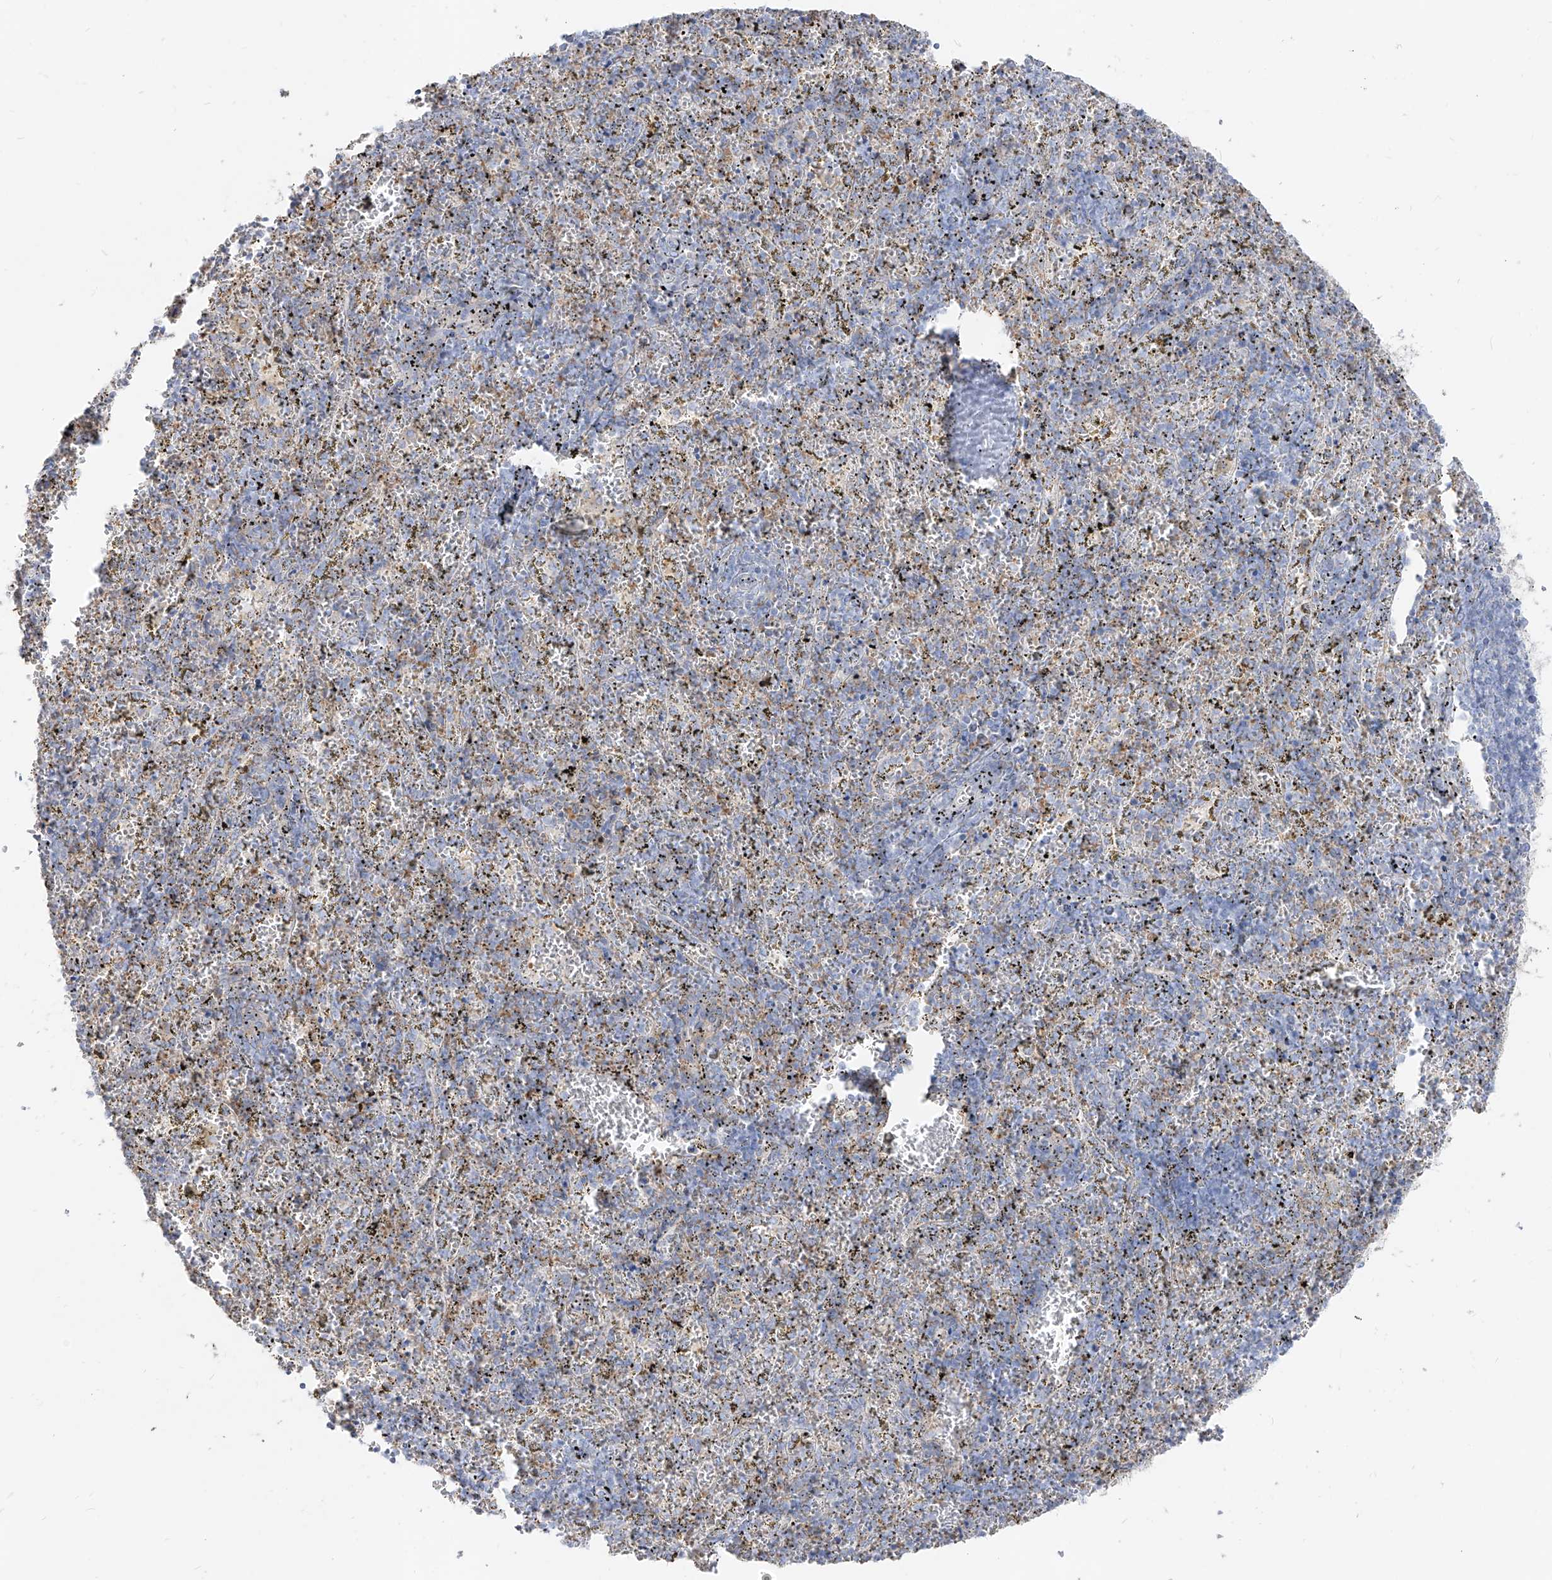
{"staining": {"intensity": "negative", "quantity": "none", "location": "none"}, "tissue": "spleen", "cell_type": "Cells in red pulp", "image_type": "normal", "snomed": [{"axis": "morphology", "description": "Normal tissue, NOS"}, {"axis": "topography", "description": "Spleen"}], "caption": "Immunohistochemistry image of normal human spleen stained for a protein (brown), which shows no positivity in cells in red pulp.", "gene": "RBFOX3", "patient": {"sex": "male", "age": 11}}